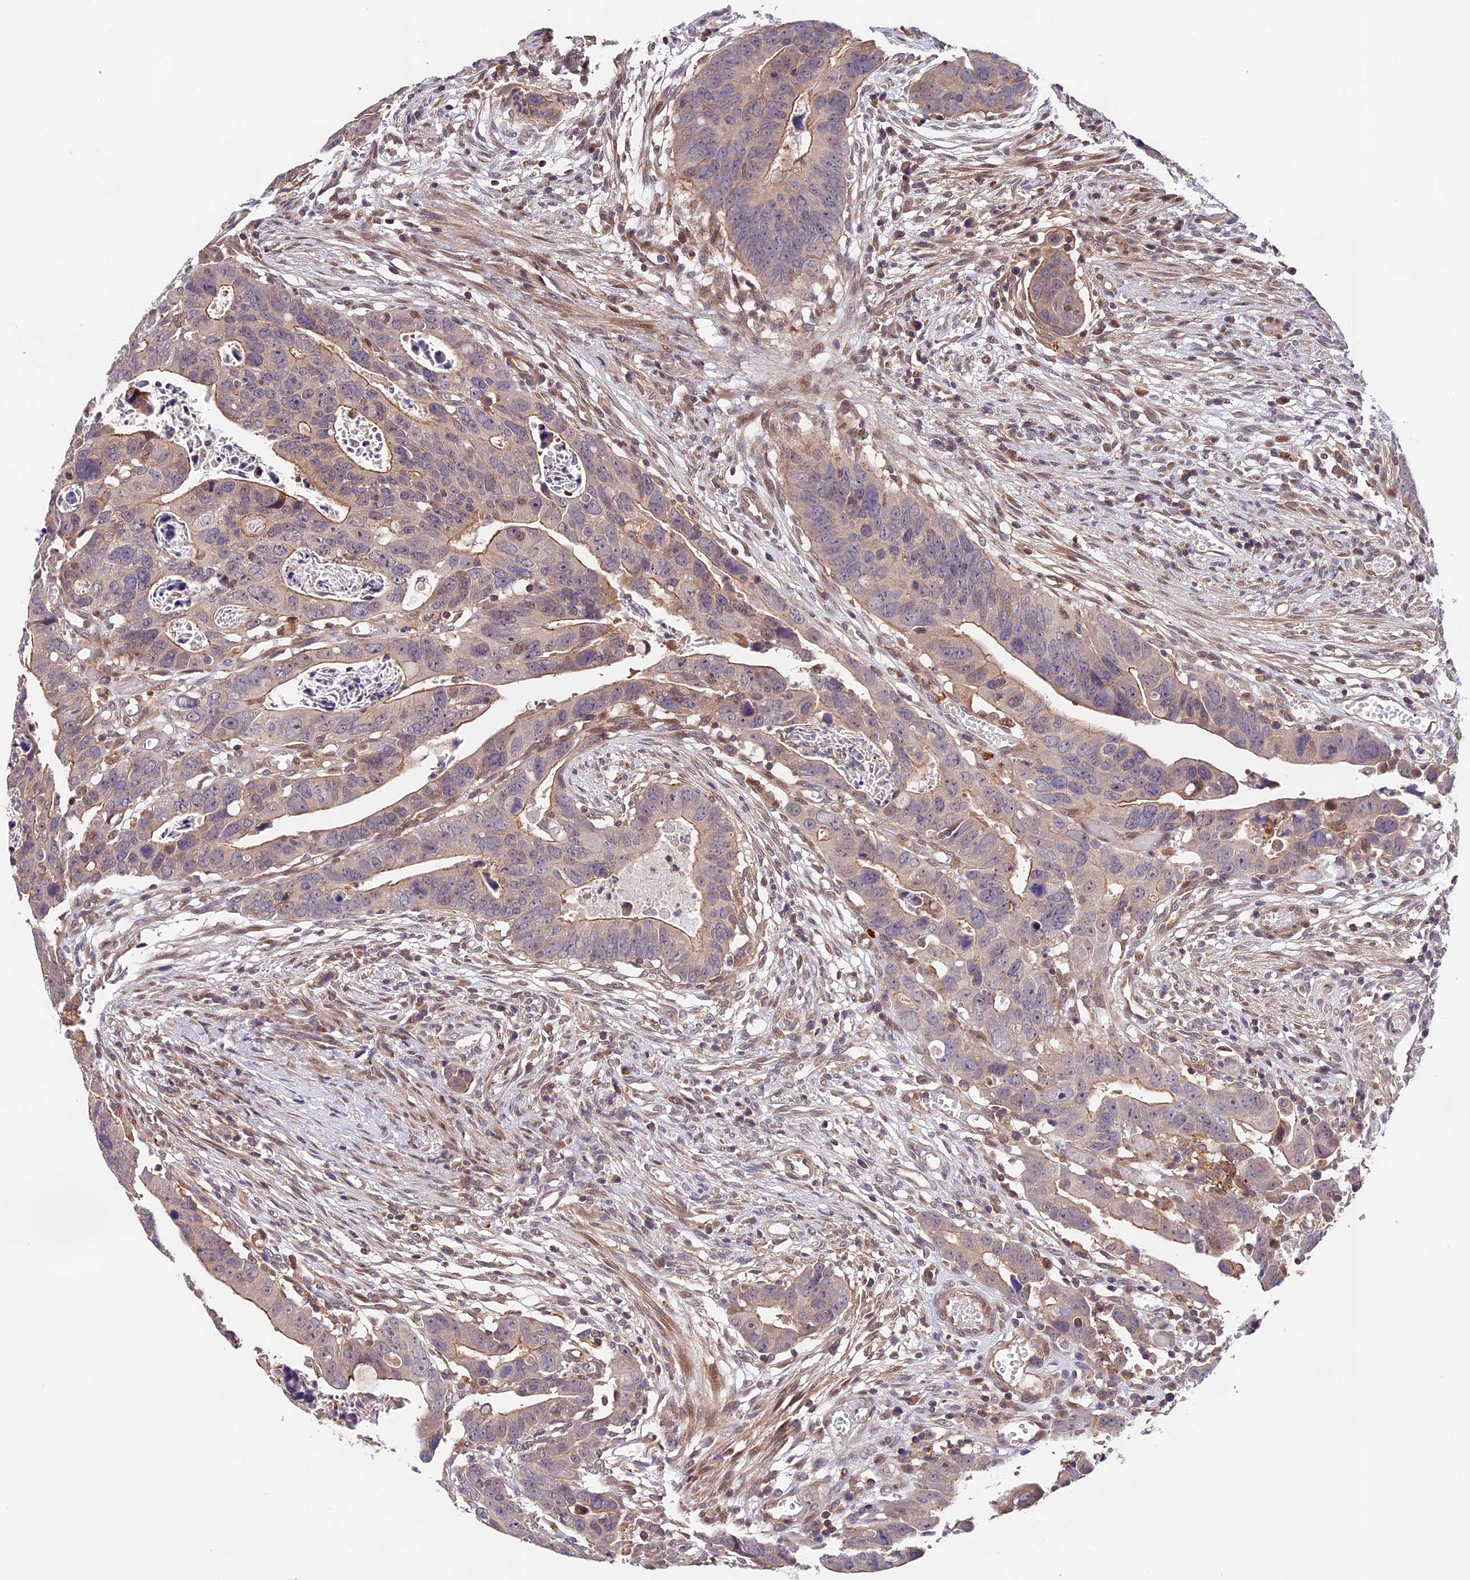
{"staining": {"intensity": "weak", "quantity": "25%-75%", "location": "cytoplasmic/membranous"}, "tissue": "colorectal cancer", "cell_type": "Tumor cells", "image_type": "cancer", "snomed": [{"axis": "morphology", "description": "Adenocarcinoma, NOS"}, {"axis": "topography", "description": "Rectum"}], "caption": "High-magnification brightfield microscopy of adenocarcinoma (colorectal) stained with DAB (brown) and counterstained with hematoxylin (blue). tumor cells exhibit weak cytoplasmic/membranous staining is present in about25%-75% of cells.", "gene": "CACNA1H", "patient": {"sex": "female", "age": 65}}